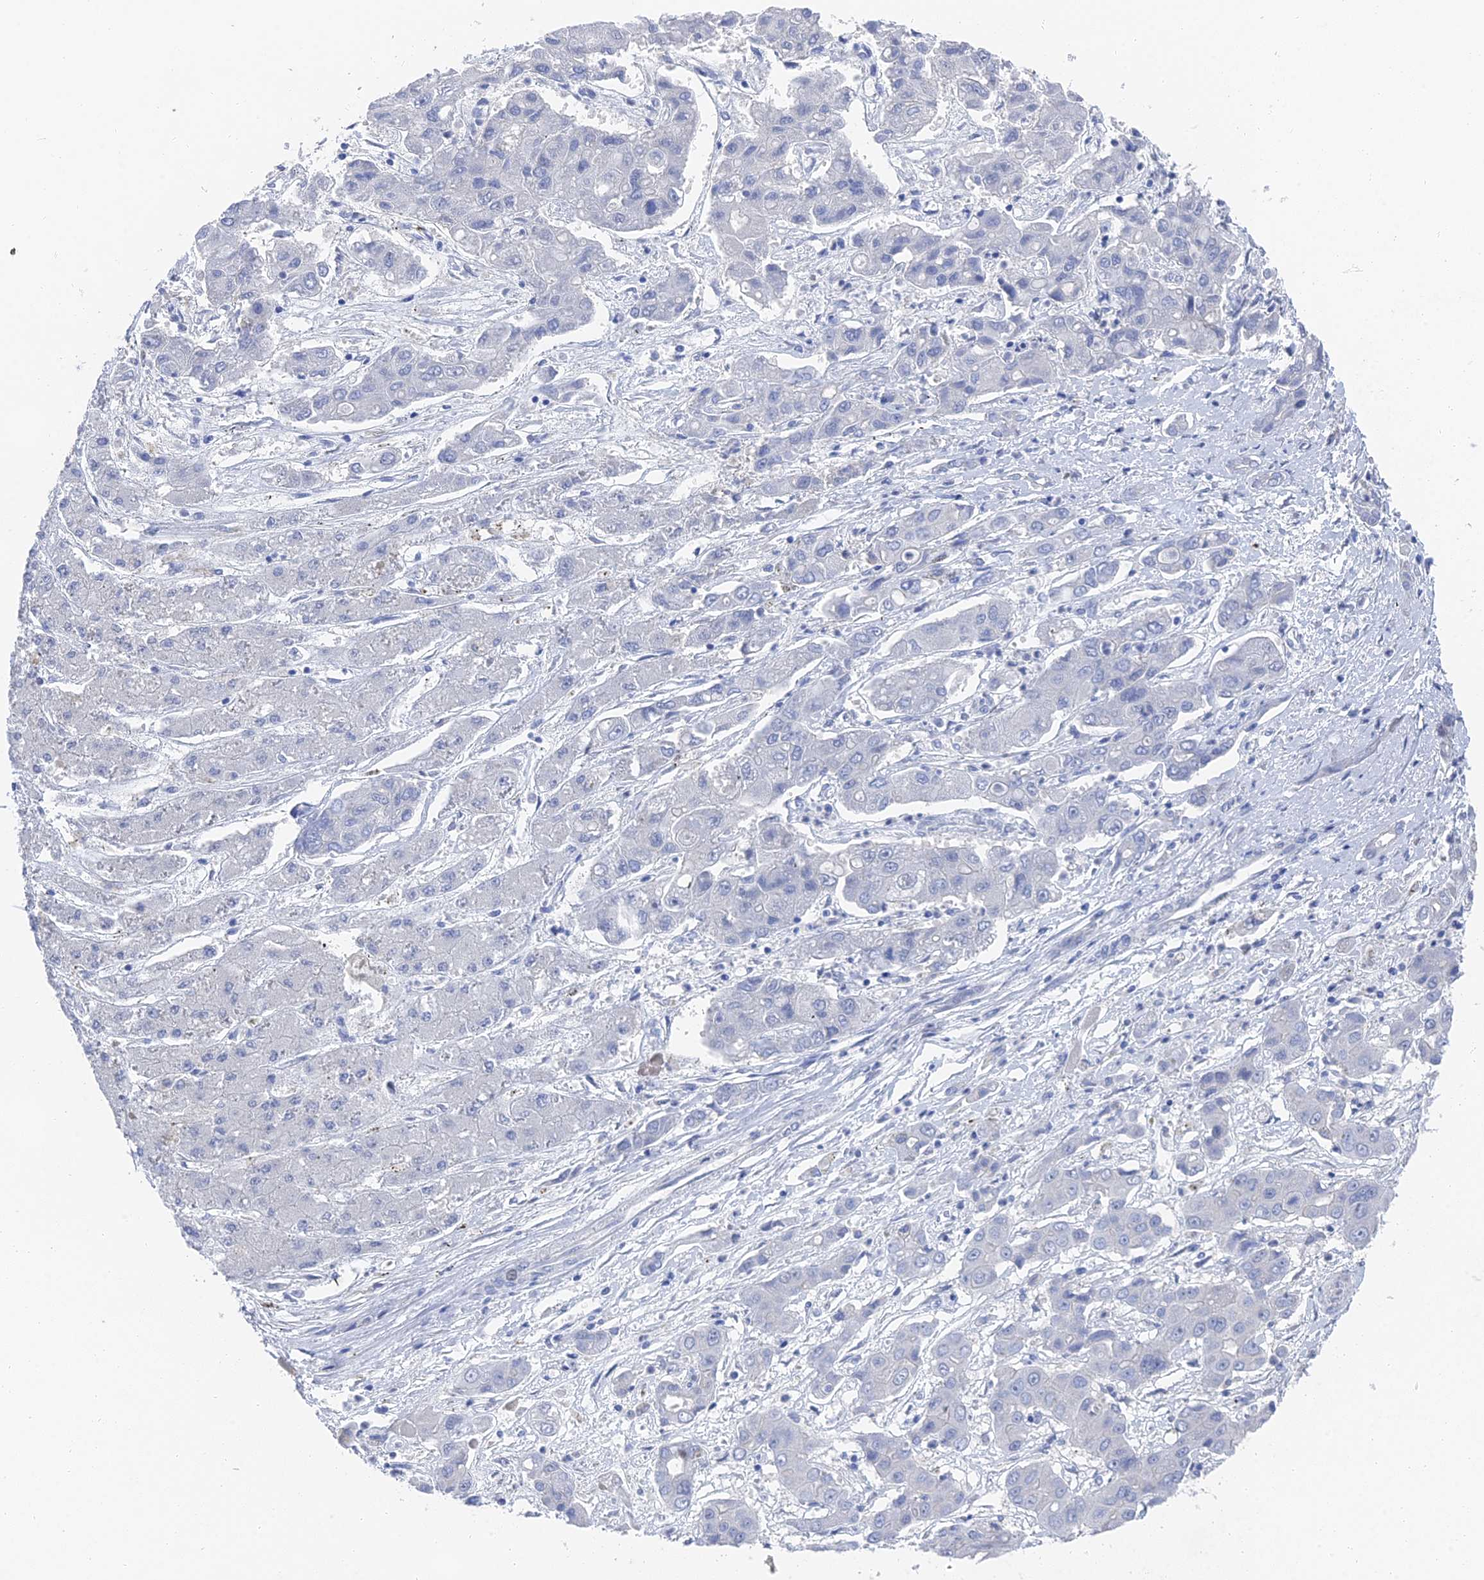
{"staining": {"intensity": "negative", "quantity": "none", "location": "none"}, "tissue": "liver cancer", "cell_type": "Tumor cells", "image_type": "cancer", "snomed": [{"axis": "morphology", "description": "Cholangiocarcinoma"}, {"axis": "topography", "description": "Liver"}], "caption": "Tumor cells are negative for protein expression in human liver cancer (cholangiocarcinoma). (IHC, brightfield microscopy, high magnification).", "gene": "GFAP", "patient": {"sex": "male", "age": 67}}